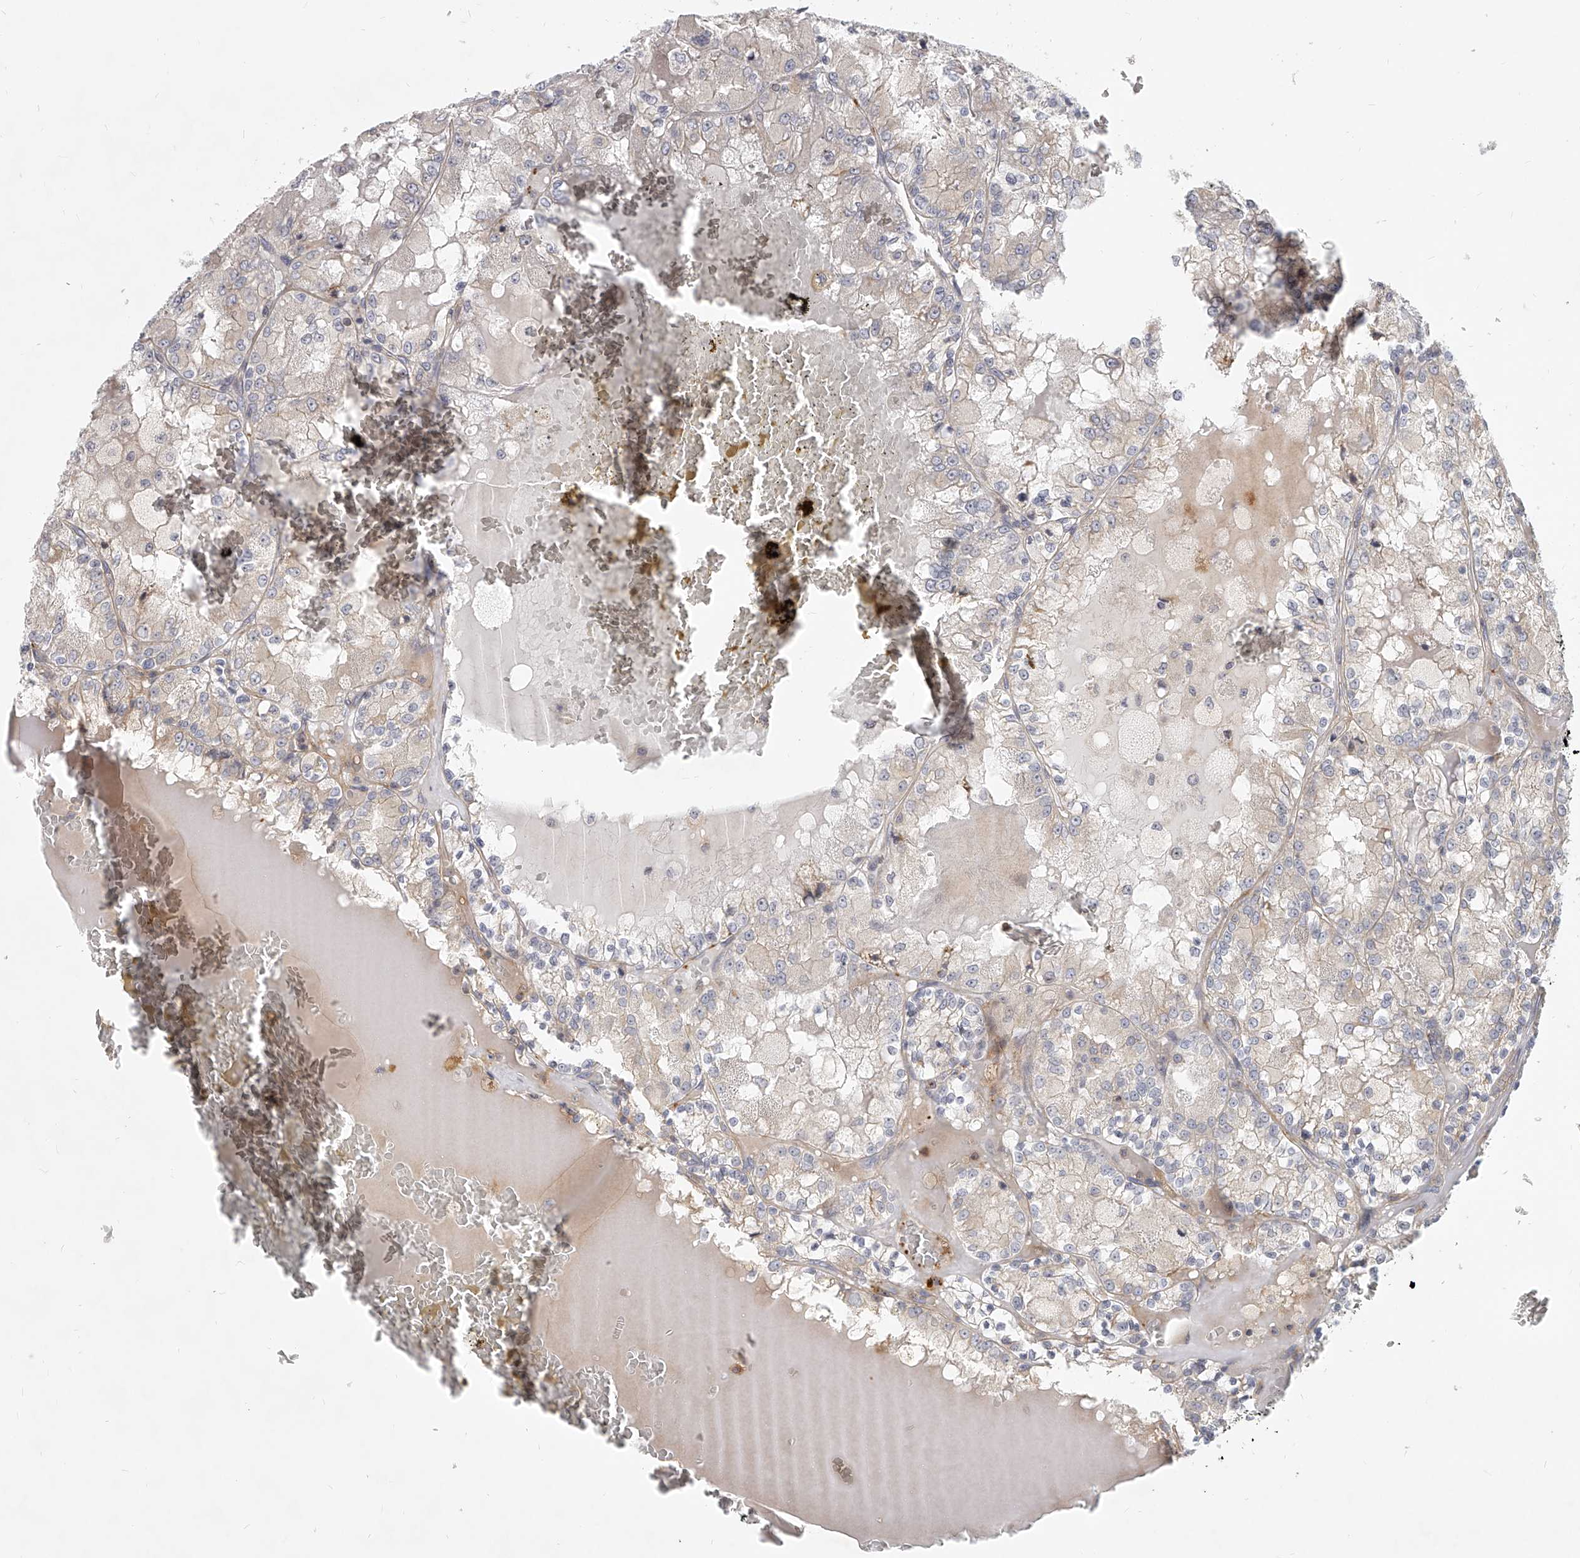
{"staining": {"intensity": "negative", "quantity": "none", "location": "none"}, "tissue": "renal cancer", "cell_type": "Tumor cells", "image_type": "cancer", "snomed": [{"axis": "morphology", "description": "Adenocarcinoma, NOS"}, {"axis": "topography", "description": "Kidney"}], "caption": "Protein analysis of renal cancer shows no significant positivity in tumor cells.", "gene": "SLC37A1", "patient": {"sex": "female", "age": 56}}